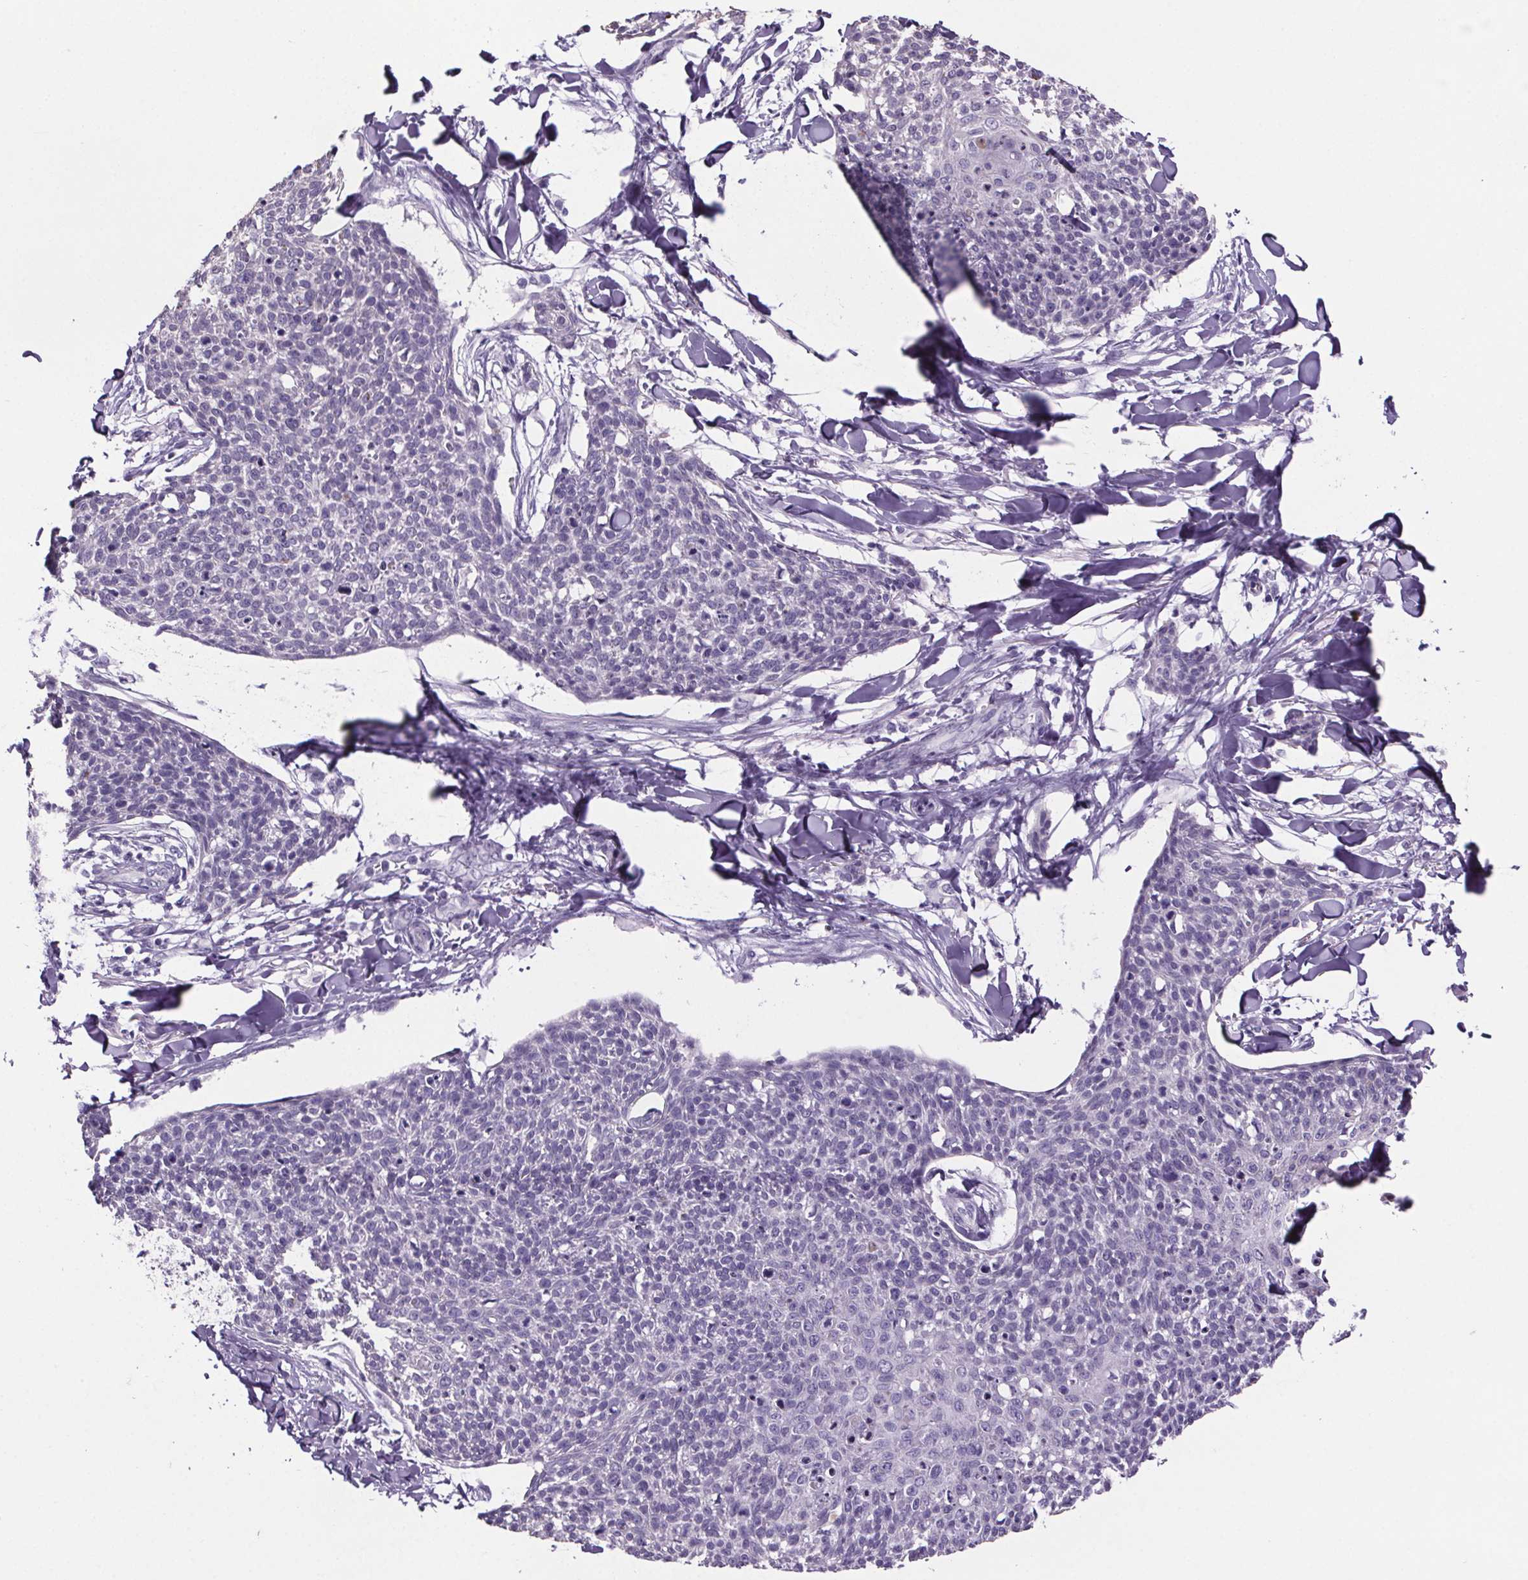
{"staining": {"intensity": "negative", "quantity": "none", "location": "none"}, "tissue": "skin cancer", "cell_type": "Tumor cells", "image_type": "cancer", "snomed": [{"axis": "morphology", "description": "Squamous cell carcinoma, NOS"}, {"axis": "topography", "description": "Skin"}, {"axis": "topography", "description": "Vulva"}], "caption": "This is an immunohistochemistry (IHC) image of human skin squamous cell carcinoma. There is no expression in tumor cells.", "gene": "CUBN", "patient": {"sex": "female", "age": 75}}